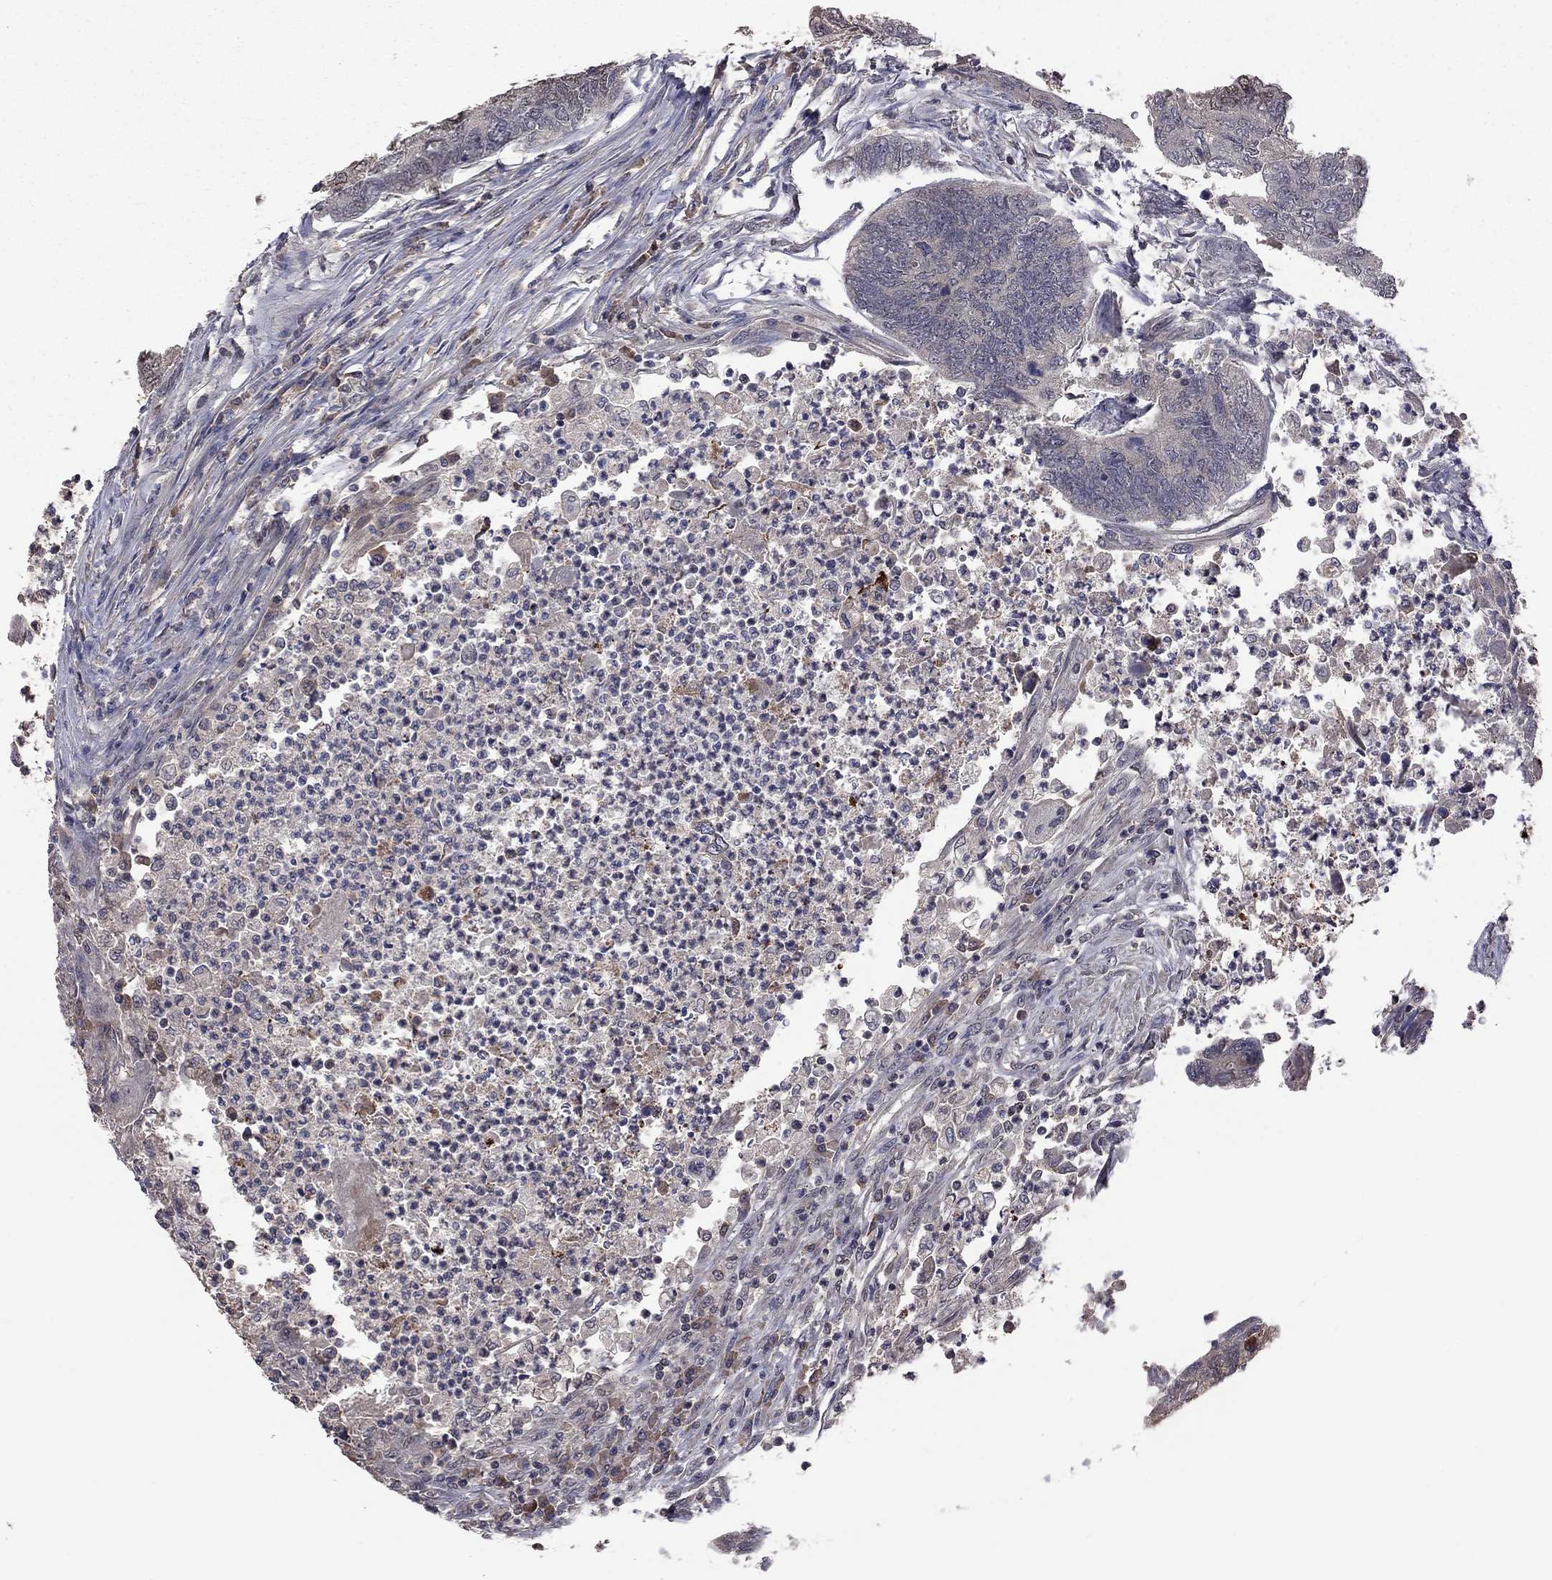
{"staining": {"intensity": "strong", "quantity": "<25%", "location": "cytoplasmic/membranous"}, "tissue": "colorectal cancer", "cell_type": "Tumor cells", "image_type": "cancer", "snomed": [{"axis": "morphology", "description": "Adenocarcinoma, NOS"}, {"axis": "topography", "description": "Colon"}], "caption": "Immunohistochemical staining of colorectal cancer shows medium levels of strong cytoplasmic/membranous expression in approximately <25% of tumor cells.", "gene": "TSNARE1", "patient": {"sex": "female", "age": 67}}